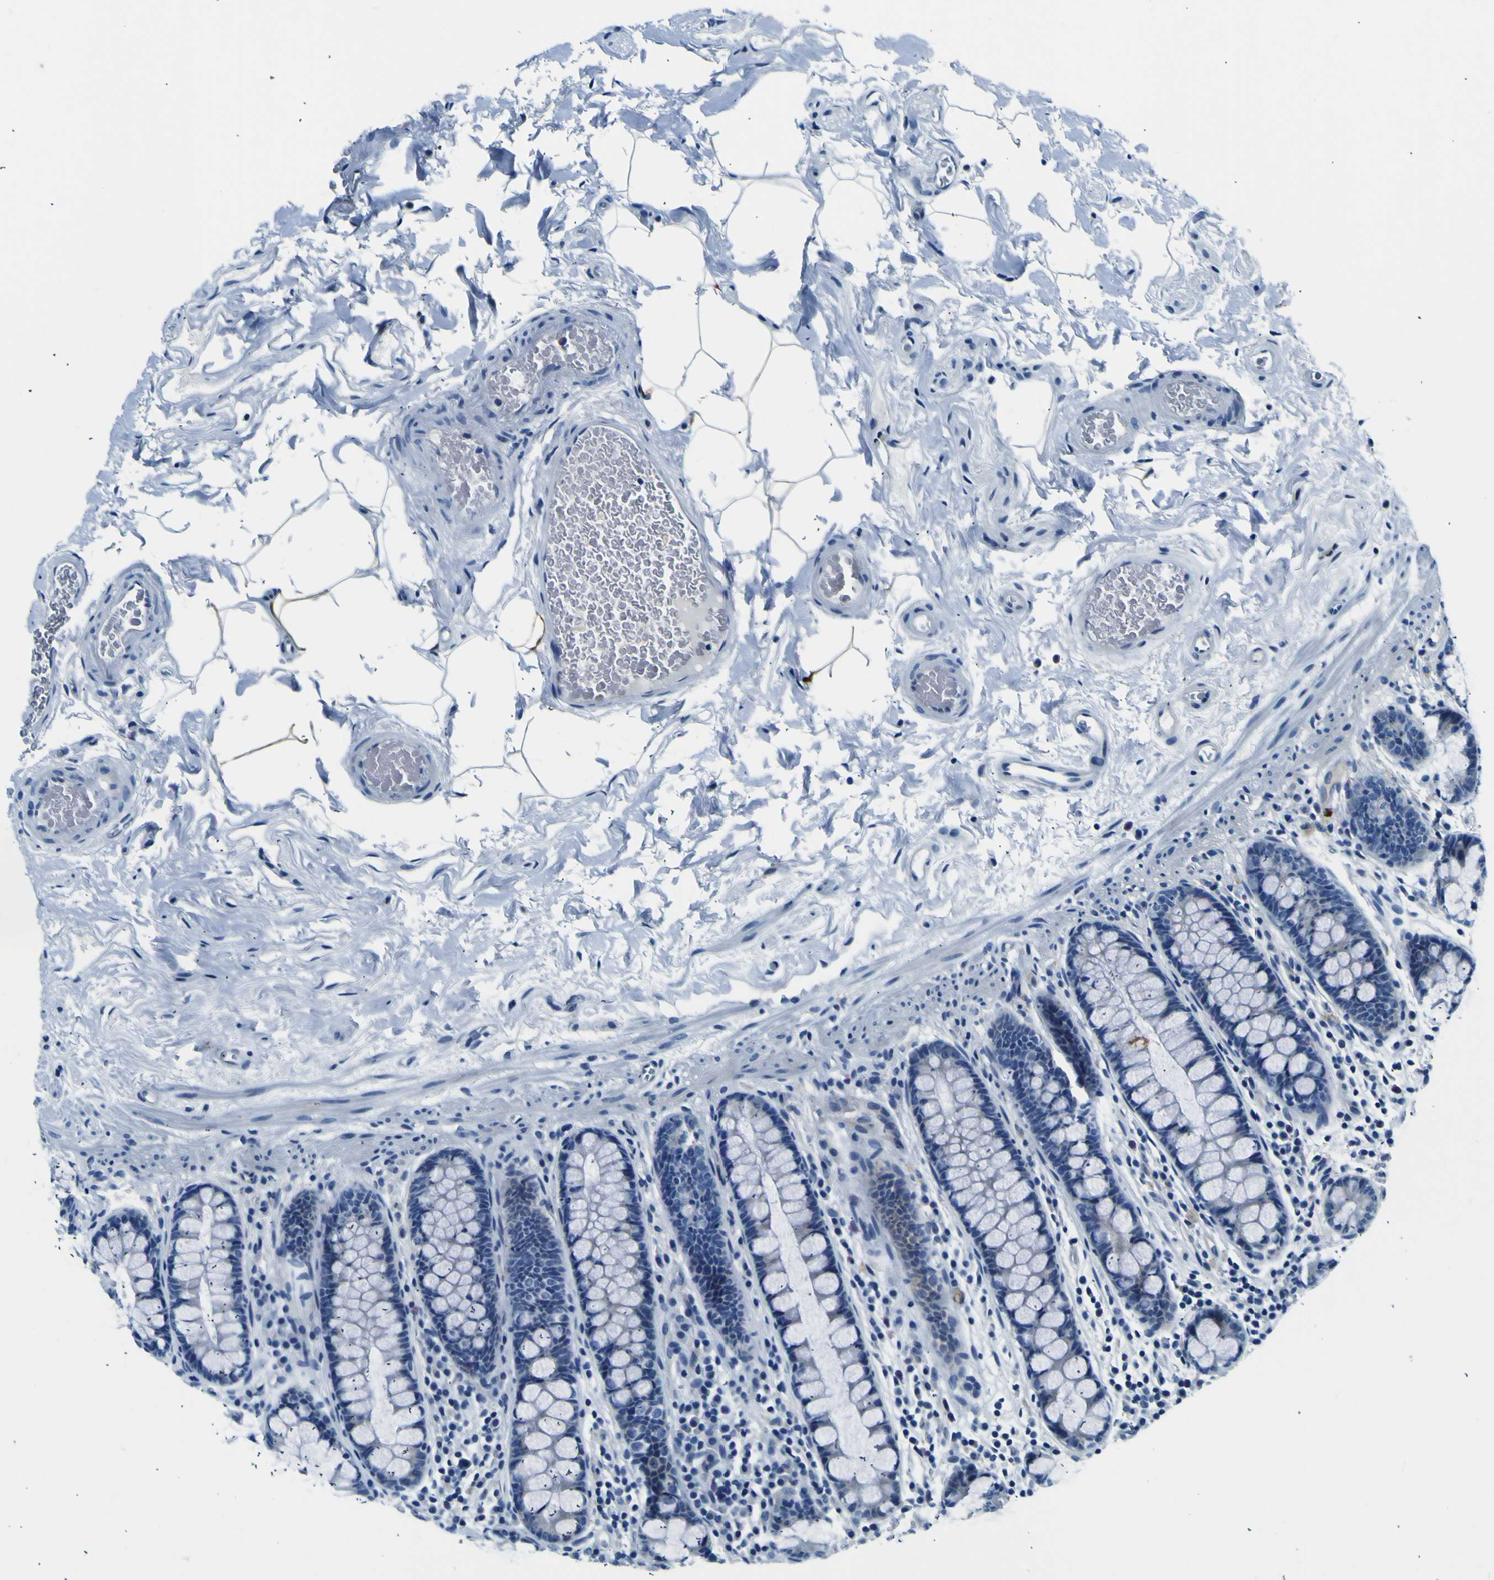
{"staining": {"intensity": "negative", "quantity": "none", "location": "none"}, "tissue": "colon", "cell_type": "Endothelial cells", "image_type": "normal", "snomed": [{"axis": "morphology", "description": "Normal tissue, NOS"}, {"axis": "topography", "description": "Colon"}], "caption": "This is an IHC histopathology image of unremarkable colon. There is no expression in endothelial cells.", "gene": "ADGRA2", "patient": {"sex": "female", "age": 80}}